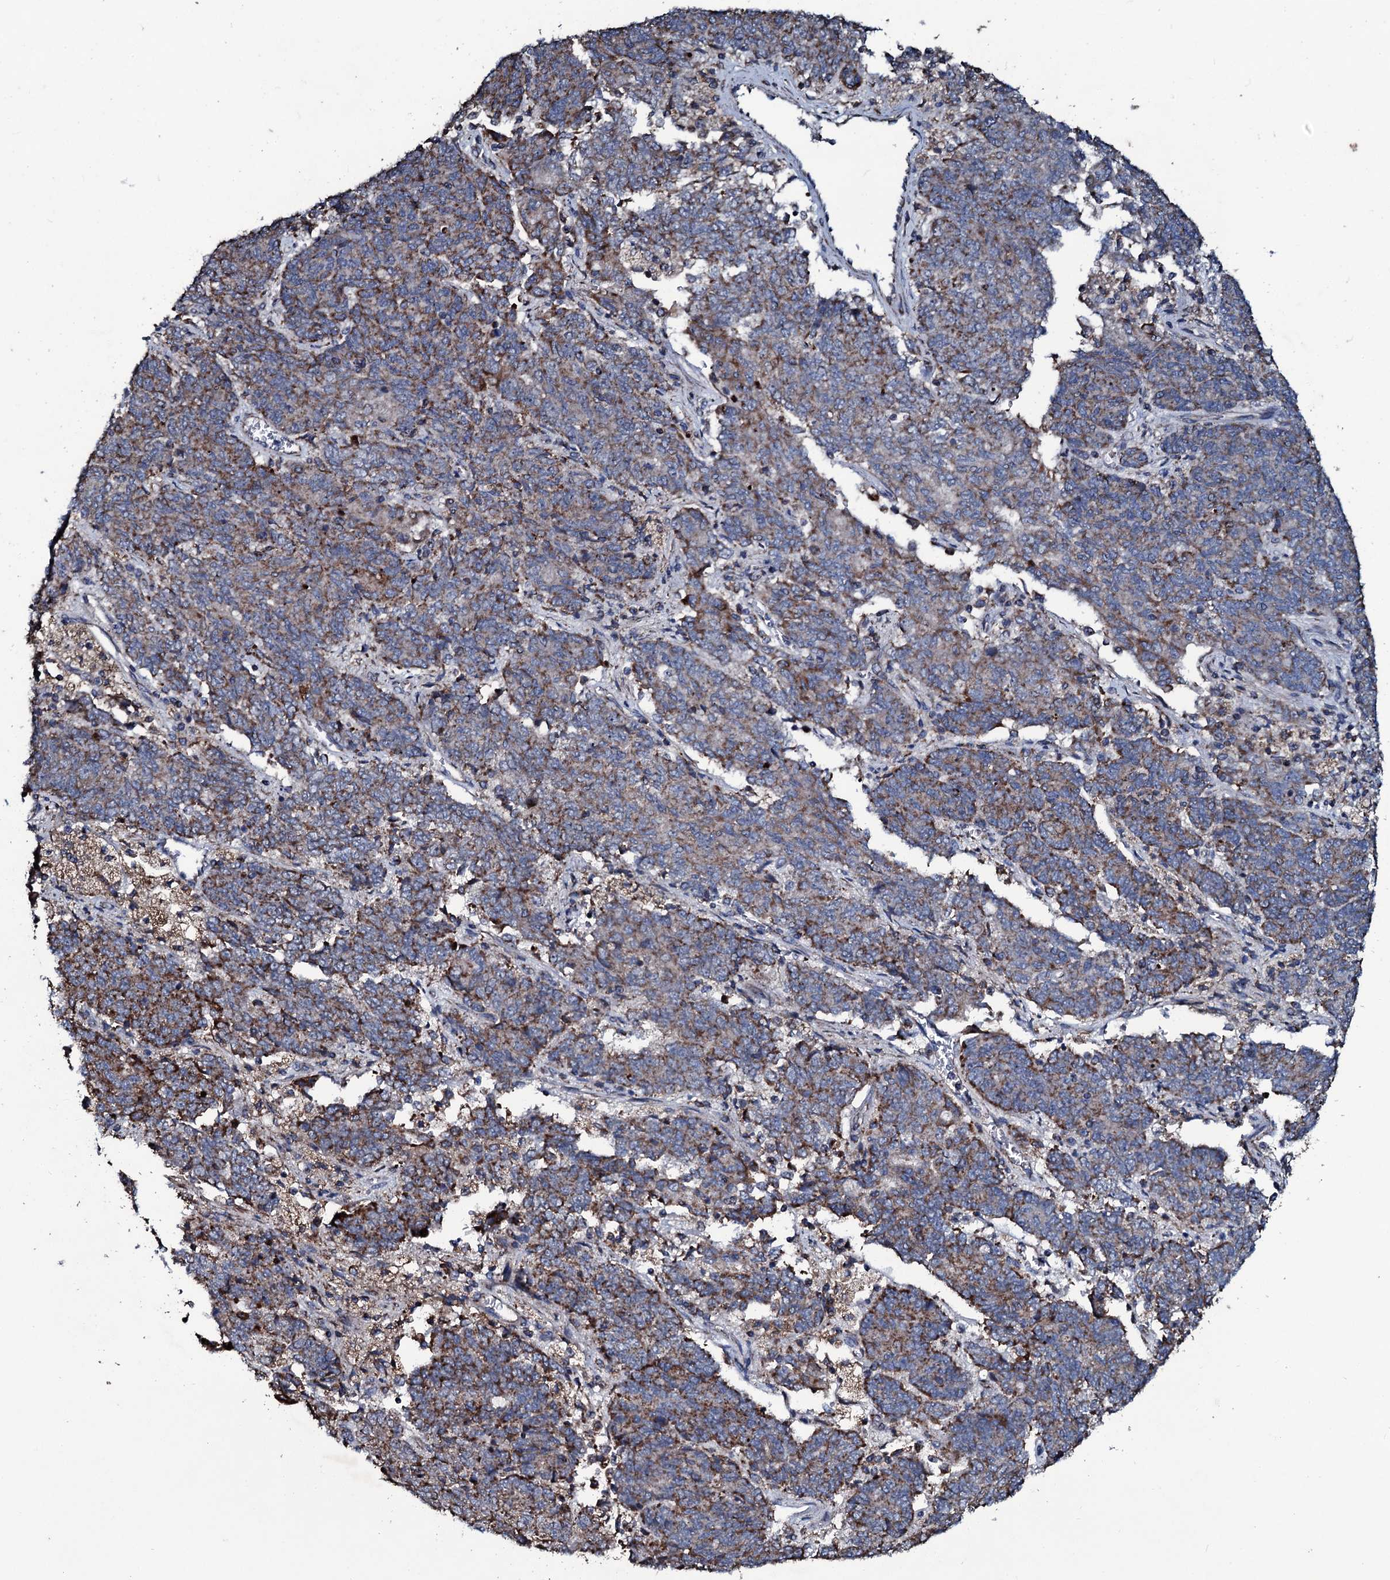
{"staining": {"intensity": "moderate", "quantity": ">75%", "location": "cytoplasmic/membranous"}, "tissue": "endometrial cancer", "cell_type": "Tumor cells", "image_type": "cancer", "snomed": [{"axis": "morphology", "description": "Adenocarcinoma, NOS"}, {"axis": "topography", "description": "Endometrium"}], "caption": "Immunohistochemical staining of human endometrial cancer (adenocarcinoma) exhibits moderate cytoplasmic/membranous protein positivity in about >75% of tumor cells. The protein is stained brown, and the nuclei are stained in blue (DAB (3,3'-diaminobenzidine) IHC with brightfield microscopy, high magnification).", "gene": "DYNC2I2", "patient": {"sex": "female", "age": 80}}